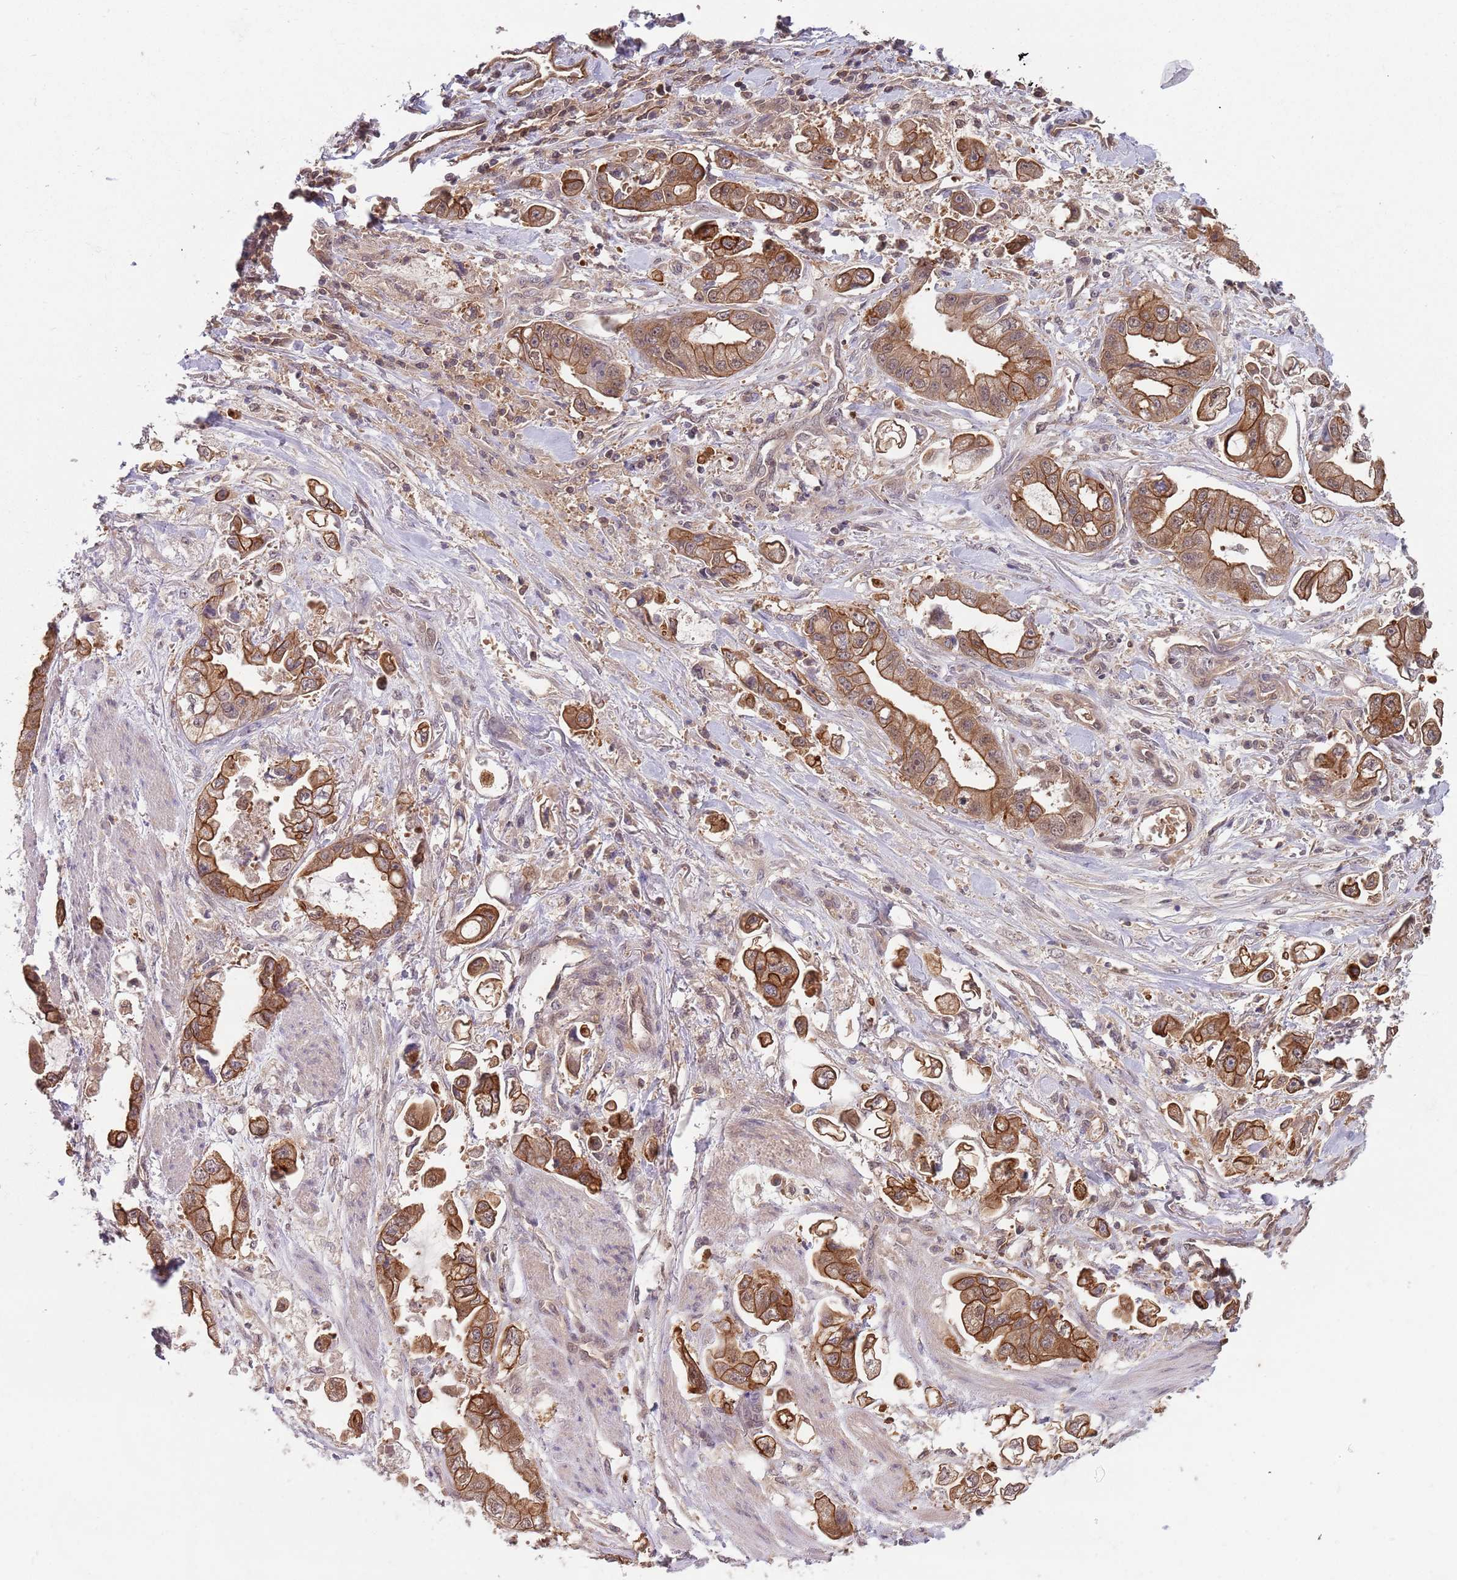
{"staining": {"intensity": "moderate", "quantity": ">75%", "location": "cytoplasmic/membranous"}, "tissue": "stomach cancer", "cell_type": "Tumor cells", "image_type": "cancer", "snomed": [{"axis": "morphology", "description": "Adenocarcinoma, NOS"}, {"axis": "topography", "description": "Stomach"}], "caption": "Immunohistochemistry (IHC) photomicrograph of stomach cancer (adenocarcinoma) stained for a protein (brown), which exhibits medium levels of moderate cytoplasmic/membranous expression in approximately >75% of tumor cells.", "gene": "GSDMD", "patient": {"sex": "male", "age": 62}}